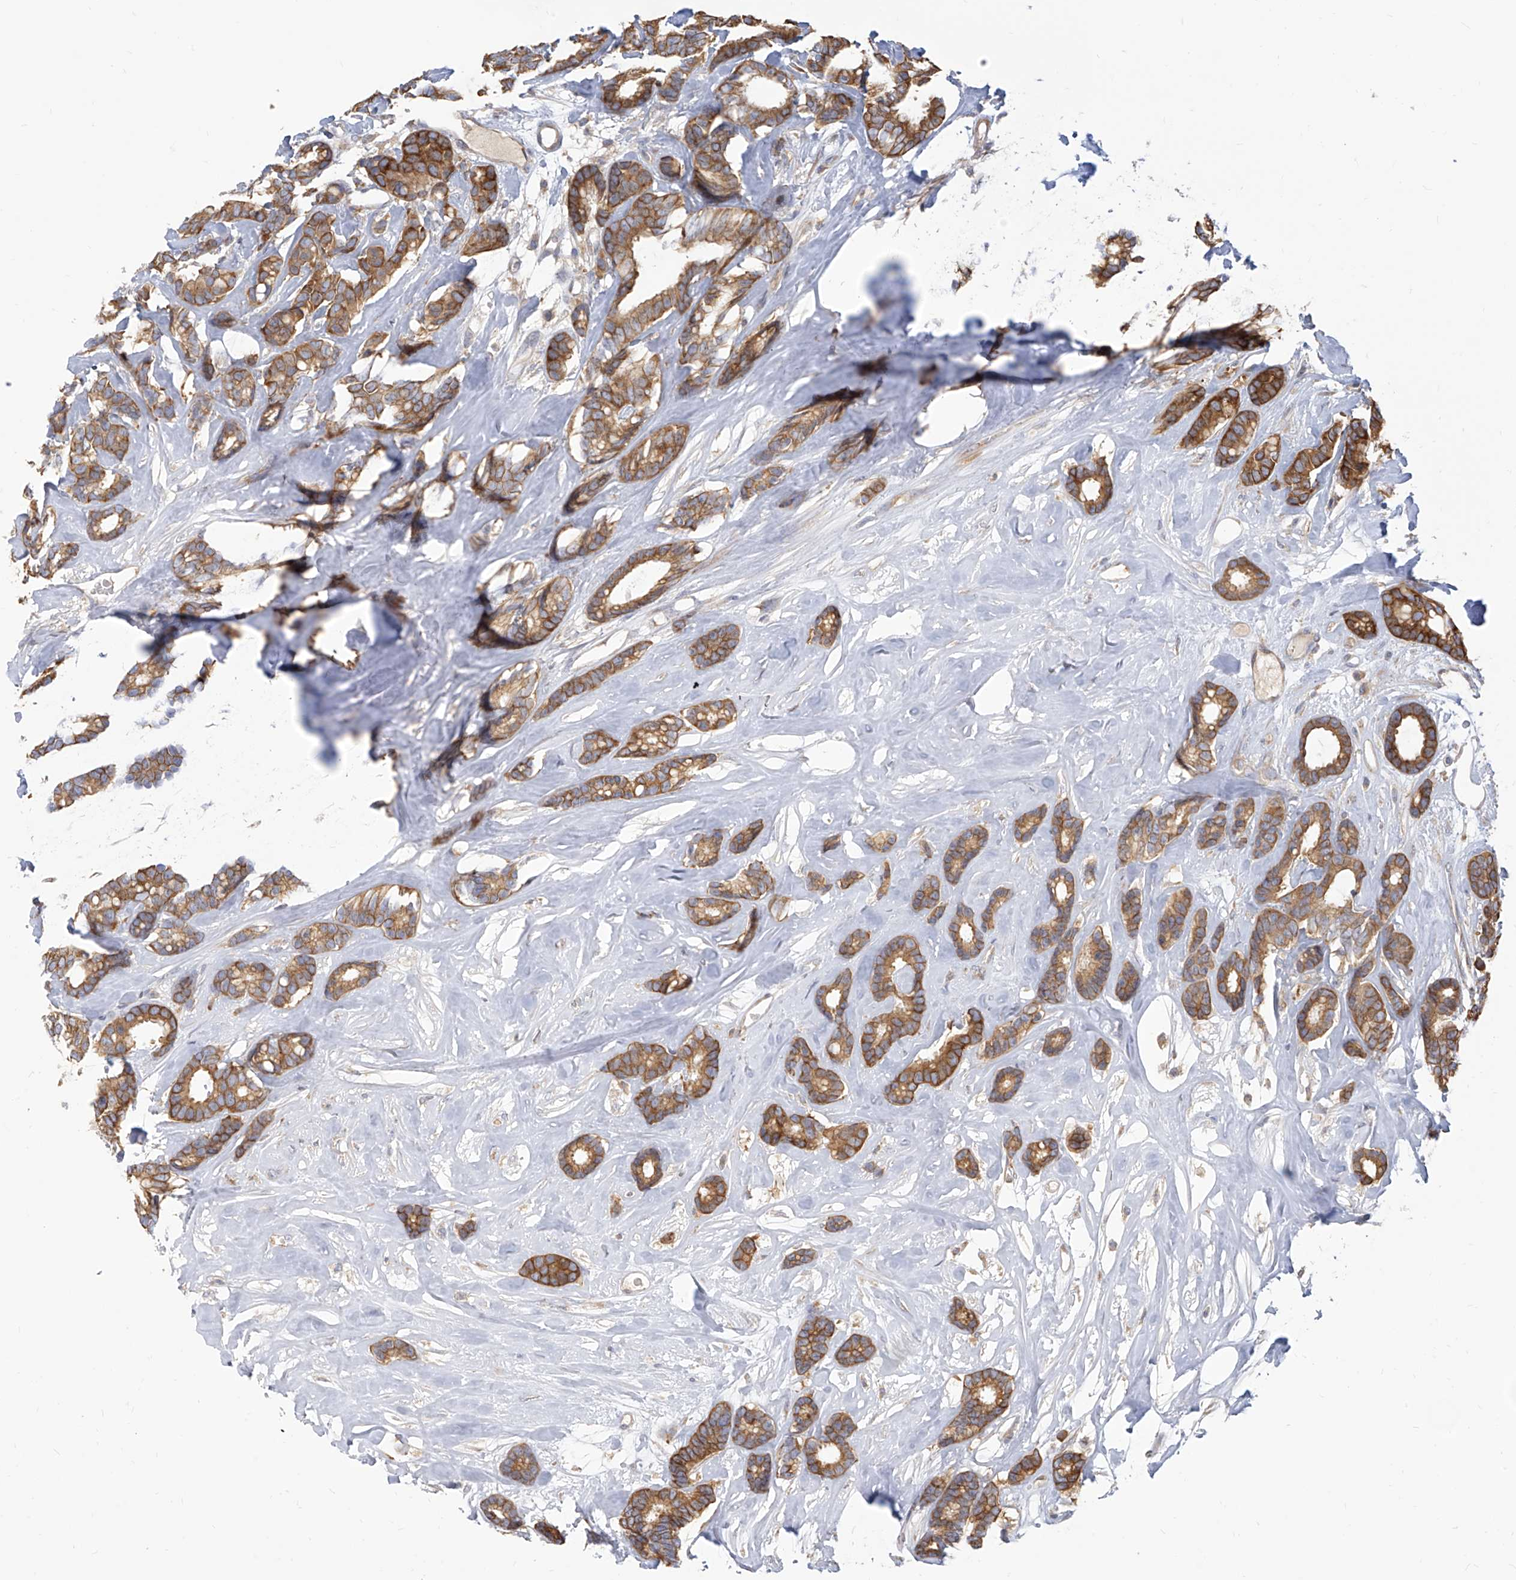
{"staining": {"intensity": "moderate", "quantity": ">75%", "location": "cytoplasmic/membranous"}, "tissue": "breast cancer", "cell_type": "Tumor cells", "image_type": "cancer", "snomed": [{"axis": "morphology", "description": "Duct carcinoma"}, {"axis": "topography", "description": "Breast"}], "caption": "Breast intraductal carcinoma stained for a protein exhibits moderate cytoplasmic/membranous positivity in tumor cells.", "gene": "FAM83B", "patient": {"sex": "female", "age": 87}}